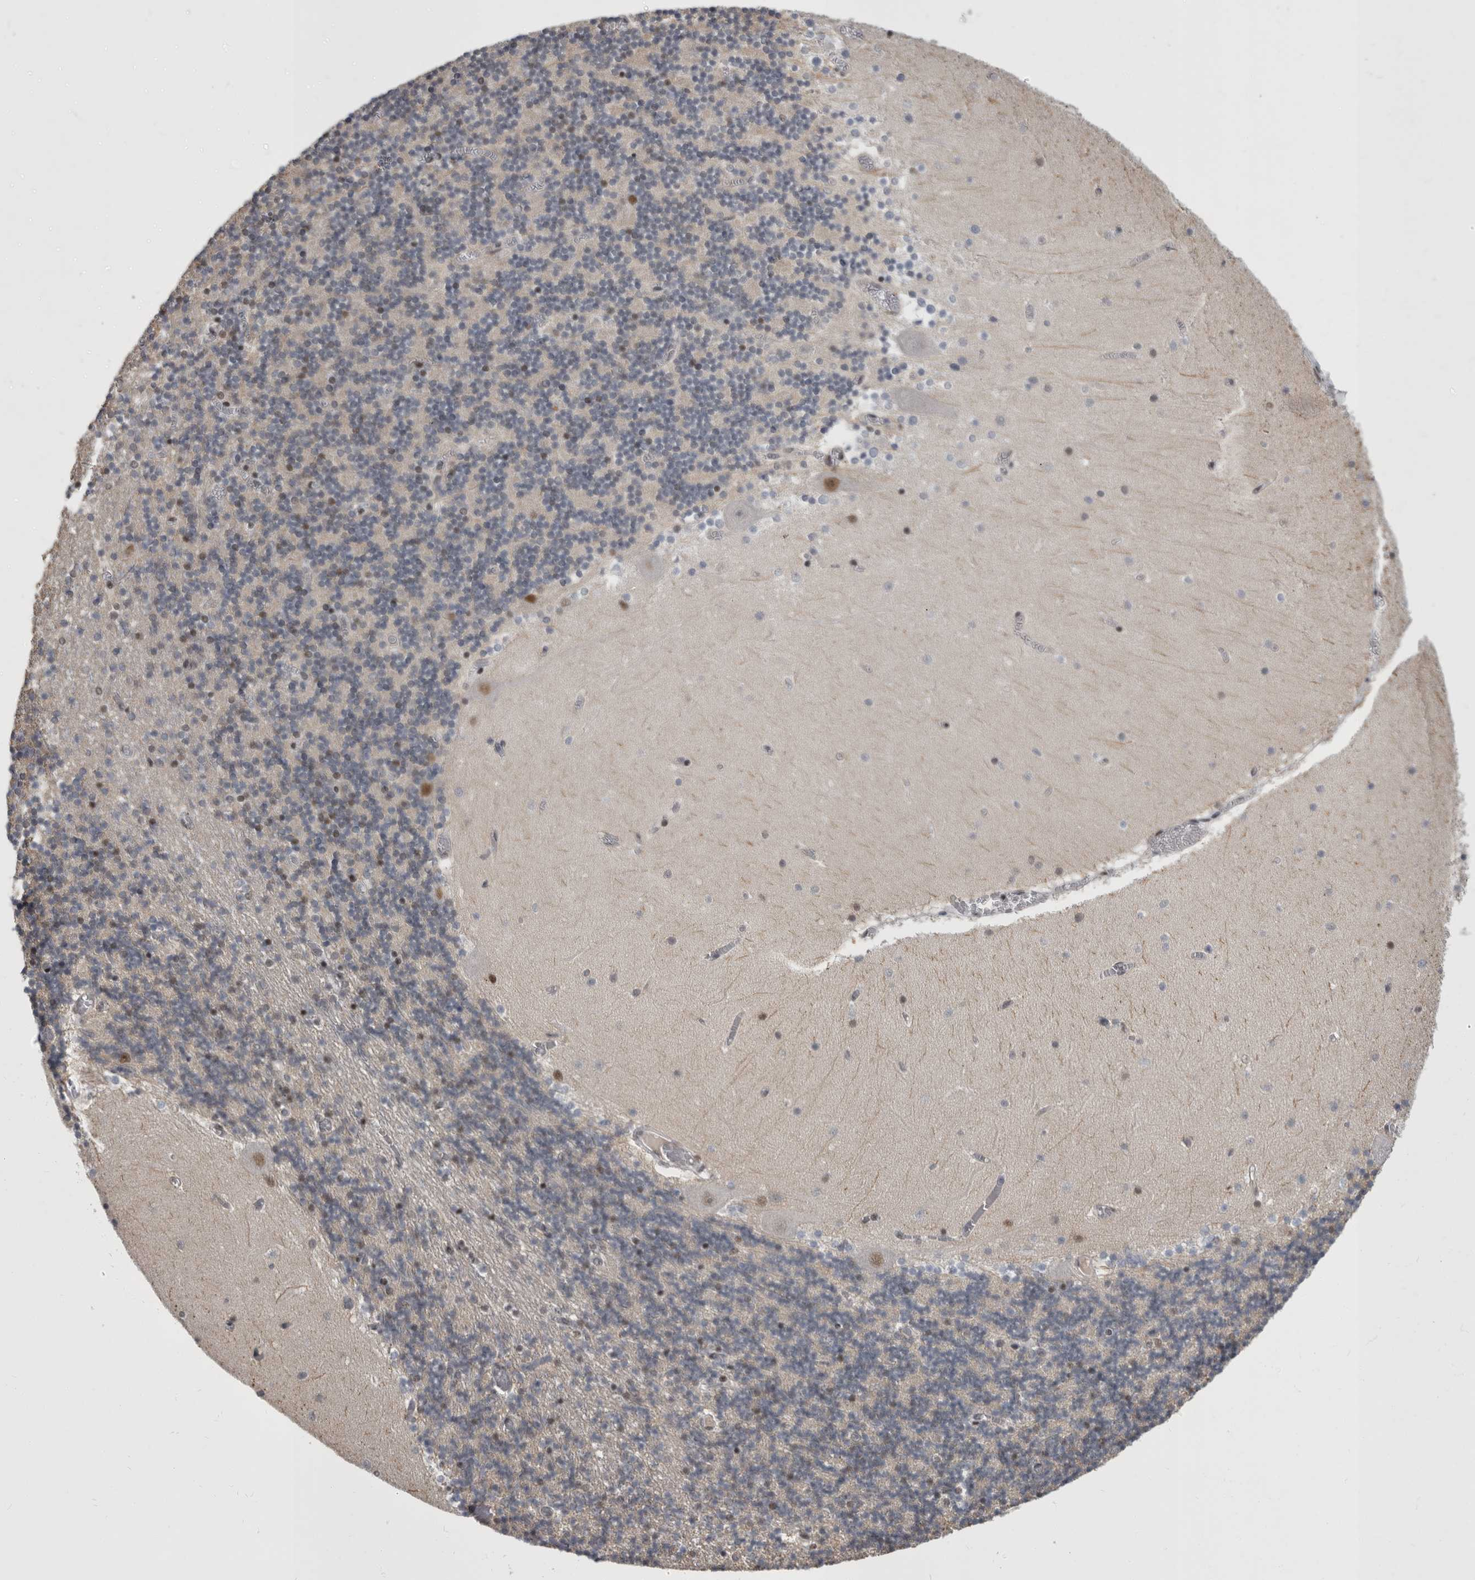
{"staining": {"intensity": "weak", "quantity": "<25%", "location": "nuclear"}, "tissue": "cerebellum", "cell_type": "Cells in granular layer", "image_type": "normal", "snomed": [{"axis": "morphology", "description": "Normal tissue, NOS"}, {"axis": "topography", "description": "Cerebellum"}], "caption": "Immunohistochemistry micrograph of unremarkable cerebellum: human cerebellum stained with DAB exhibits no significant protein expression in cells in granular layer.", "gene": "ARID4B", "patient": {"sex": "female", "age": 28}}